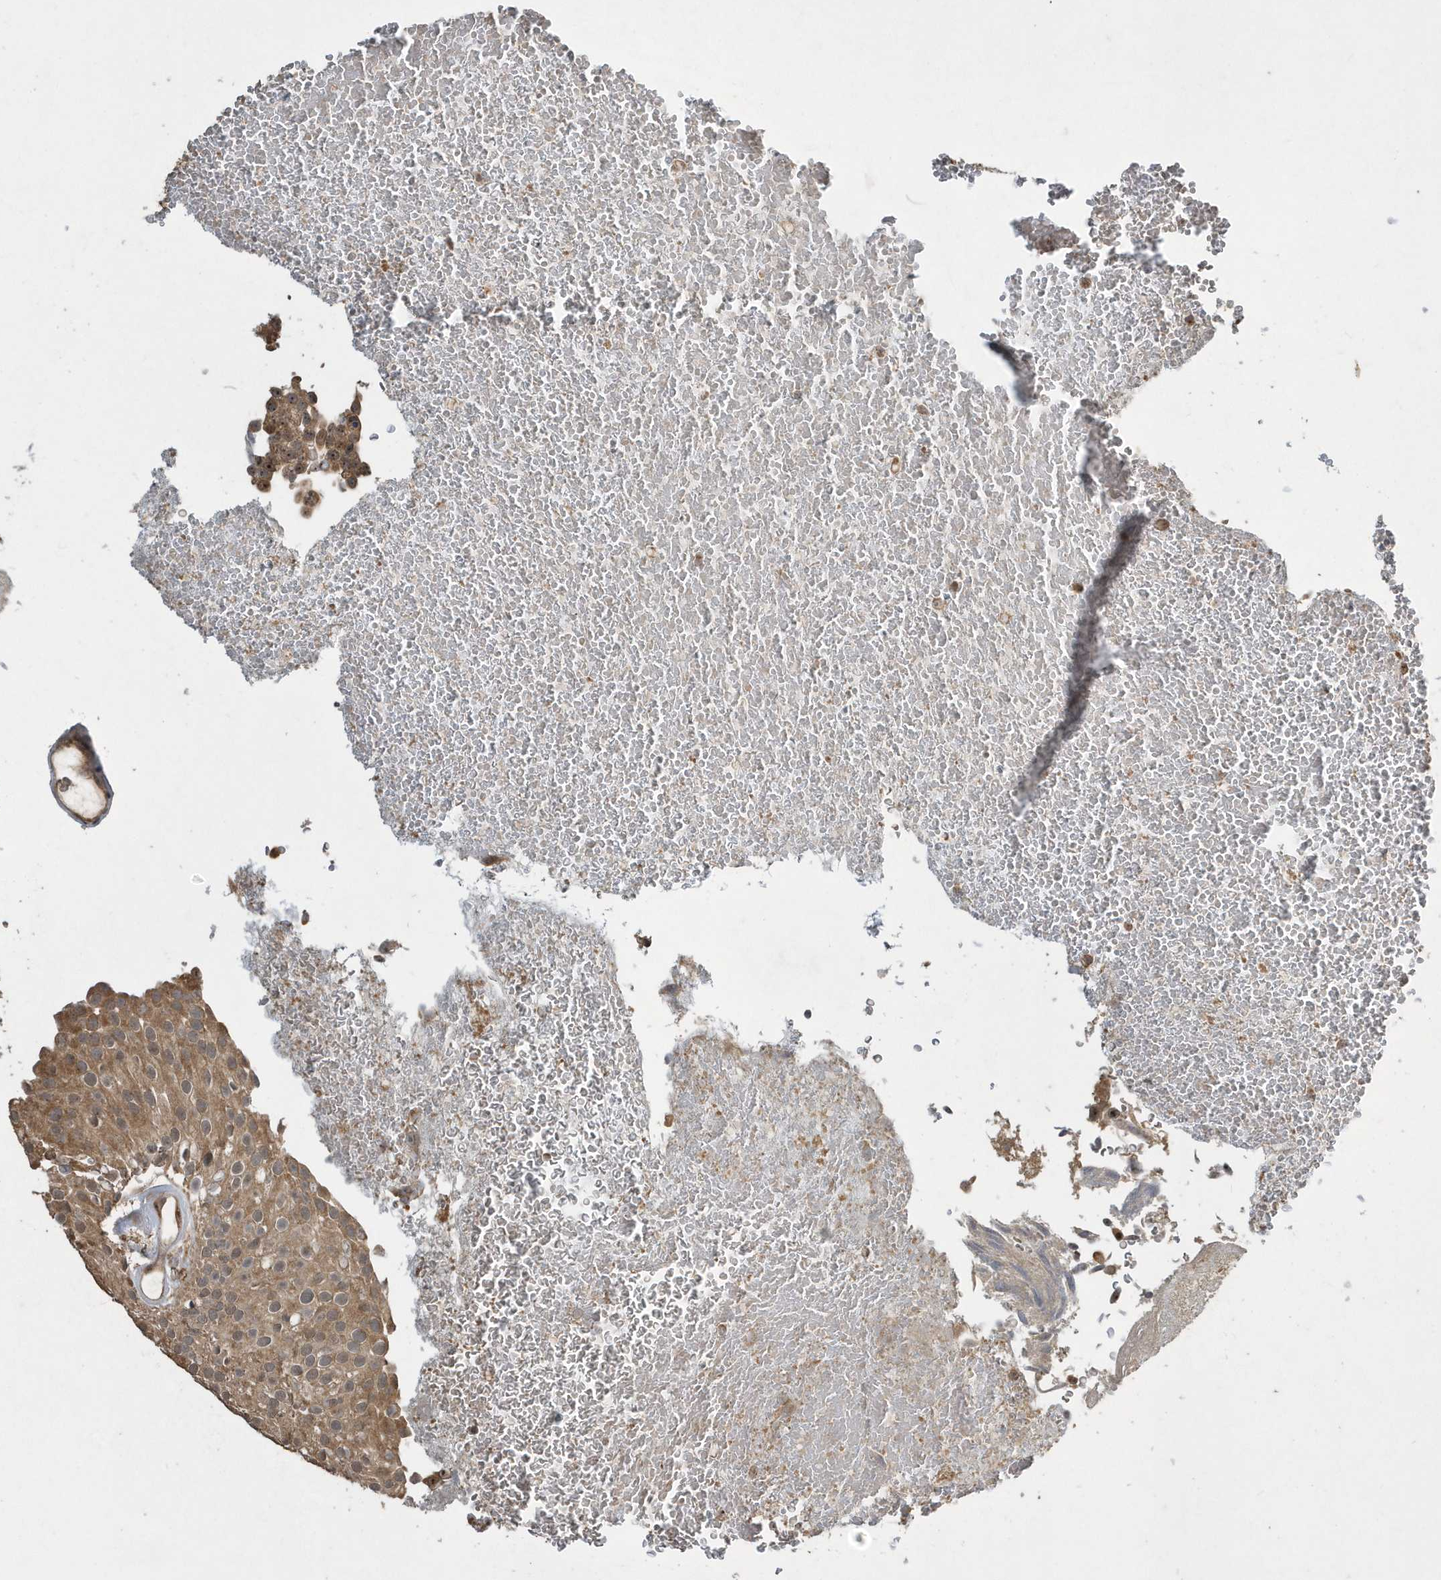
{"staining": {"intensity": "moderate", "quantity": ">75%", "location": "cytoplasmic/membranous,nuclear"}, "tissue": "urothelial cancer", "cell_type": "Tumor cells", "image_type": "cancer", "snomed": [{"axis": "morphology", "description": "Urothelial carcinoma, Low grade"}, {"axis": "topography", "description": "Urinary bladder"}], "caption": "This histopathology image demonstrates urothelial cancer stained with immunohistochemistry to label a protein in brown. The cytoplasmic/membranous and nuclear of tumor cells show moderate positivity for the protein. Nuclei are counter-stained blue.", "gene": "WASHC5", "patient": {"sex": "male", "age": 78}}